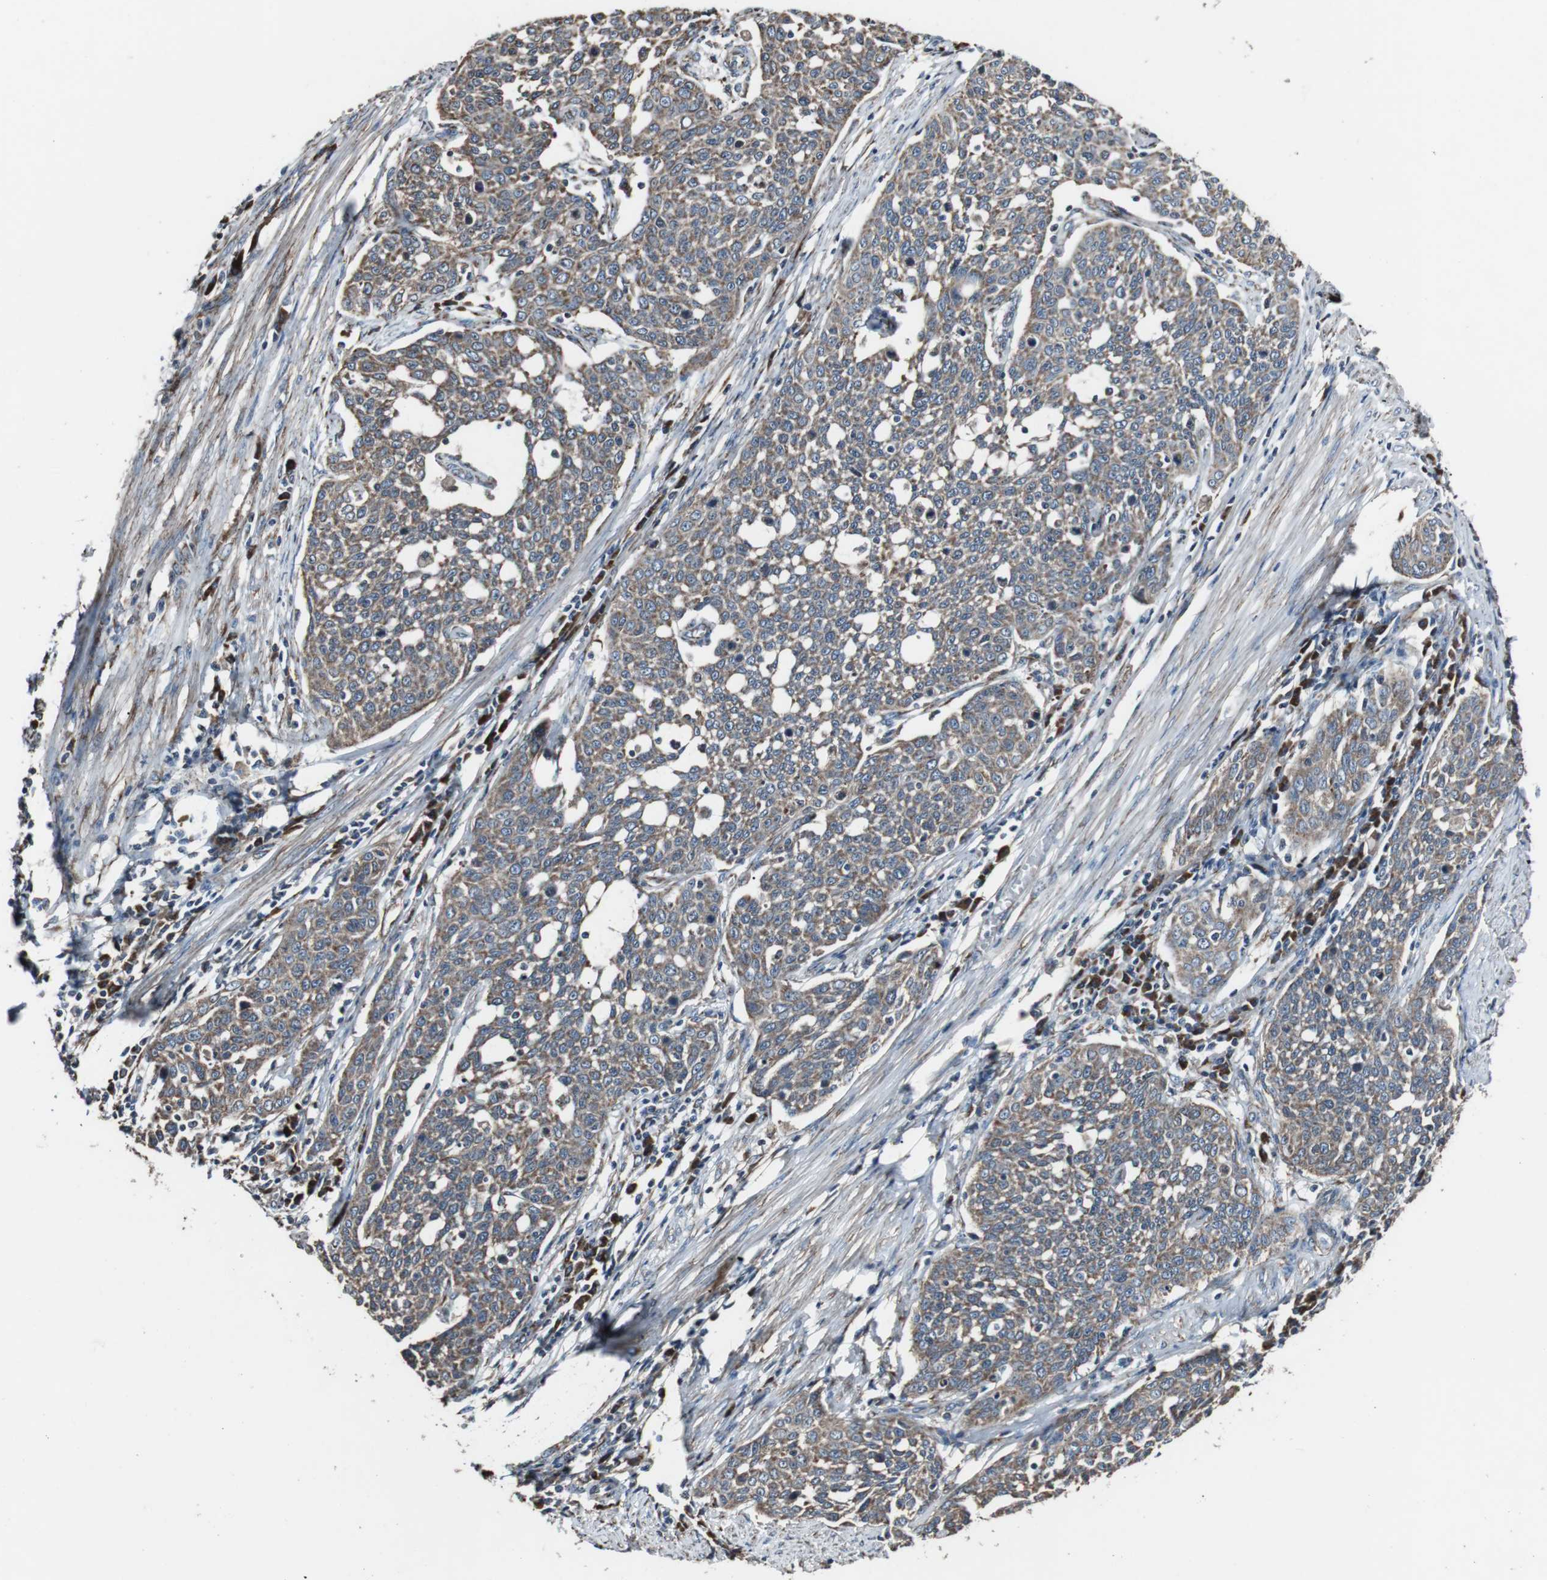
{"staining": {"intensity": "moderate", "quantity": ">75%", "location": "cytoplasmic/membranous"}, "tissue": "cervical cancer", "cell_type": "Tumor cells", "image_type": "cancer", "snomed": [{"axis": "morphology", "description": "Squamous cell carcinoma, NOS"}, {"axis": "topography", "description": "Cervix"}], "caption": "Cervical squamous cell carcinoma tissue displays moderate cytoplasmic/membranous staining in approximately >75% of tumor cells The staining was performed using DAB (3,3'-diaminobenzidine) to visualize the protein expression in brown, while the nuclei were stained in blue with hematoxylin (Magnification: 20x).", "gene": "CISD2", "patient": {"sex": "female", "age": 34}}